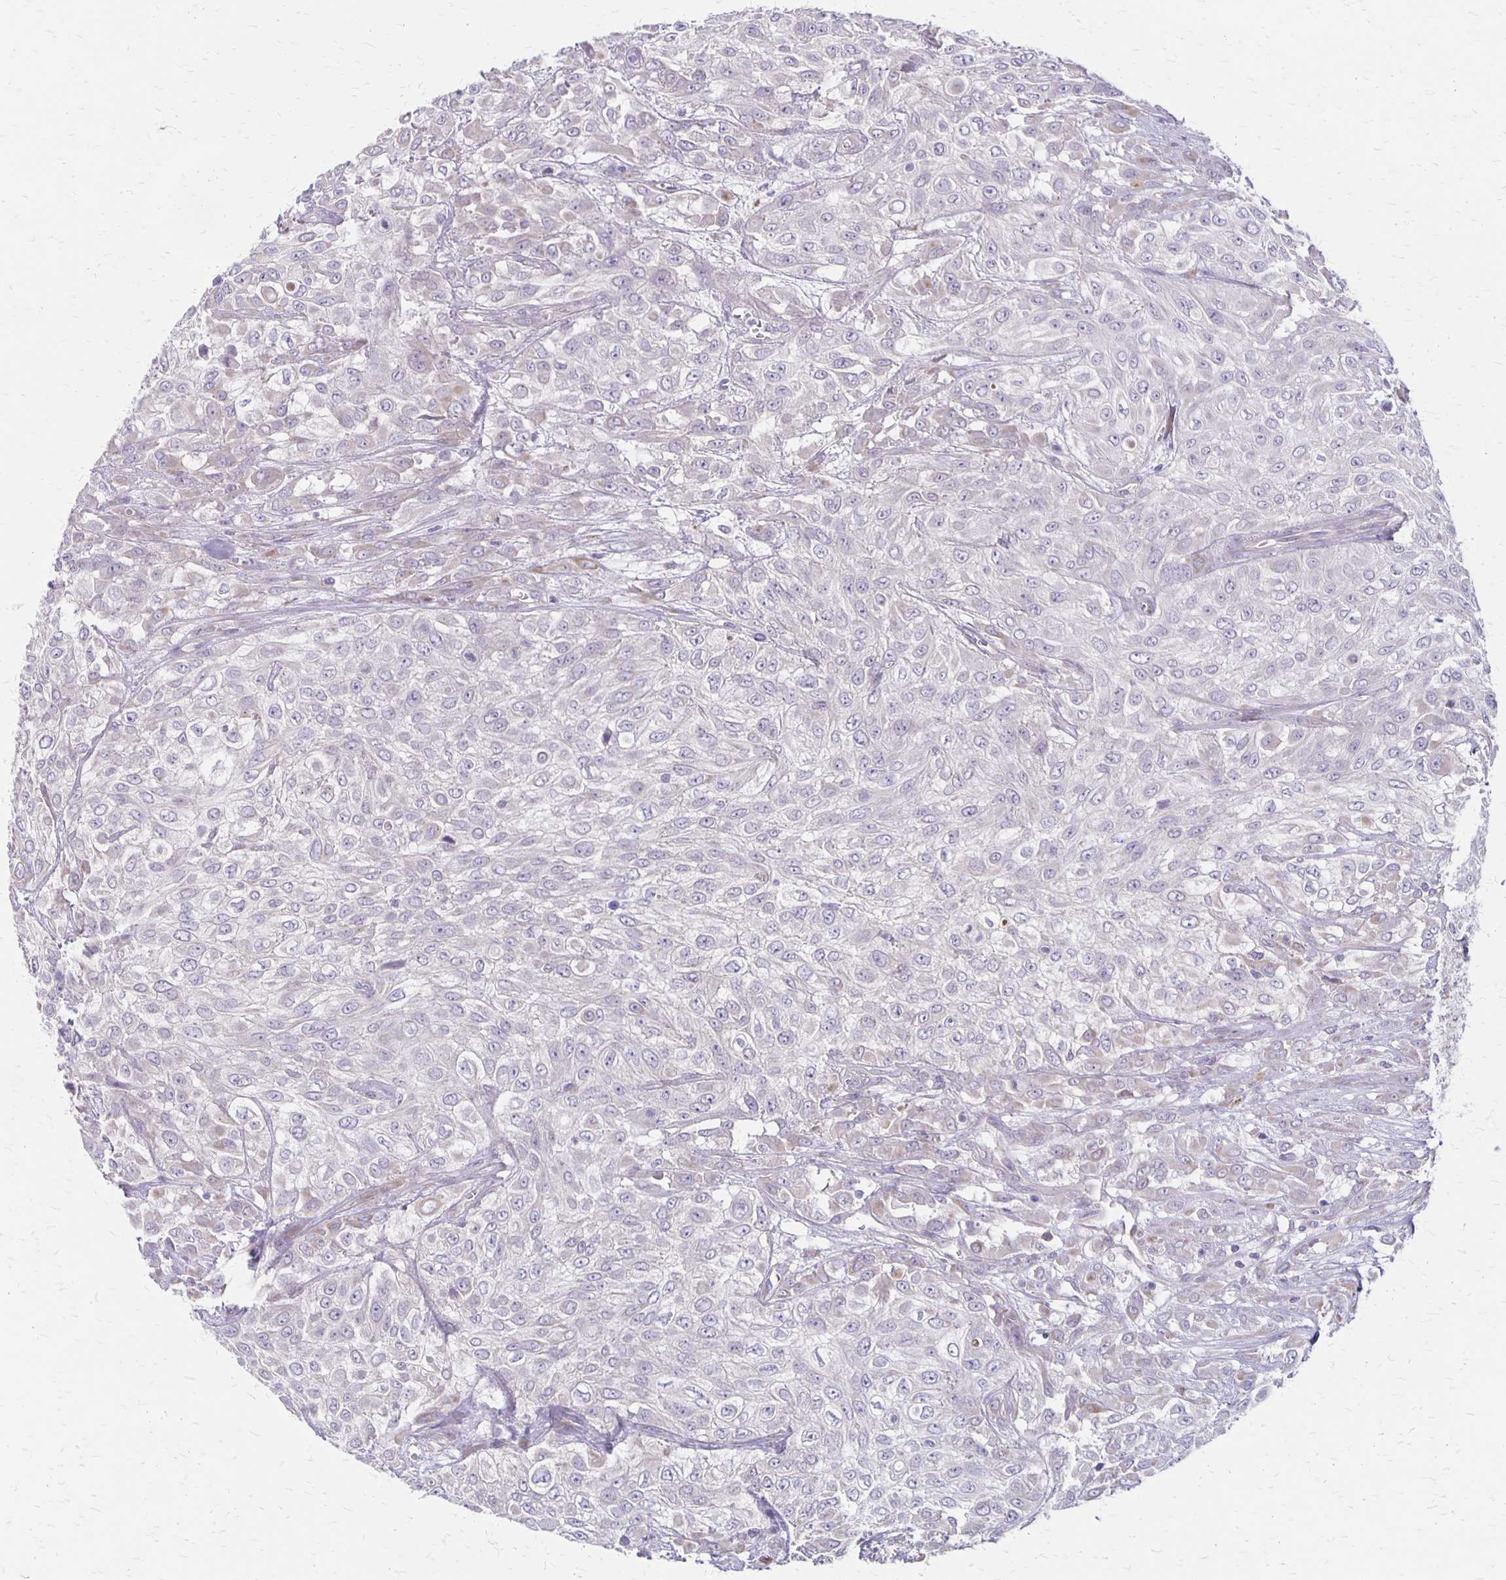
{"staining": {"intensity": "negative", "quantity": "none", "location": "none"}, "tissue": "urothelial cancer", "cell_type": "Tumor cells", "image_type": "cancer", "snomed": [{"axis": "morphology", "description": "Urothelial carcinoma, High grade"}, {"axis": "topography", "description": "Urinary bladder"}], "caption": "Immunohistochemical staining of human urothelial cancer exhibits no significant positivity in tumor cells. (Brightfield microscopy of DAB (3,3'-diaminobenzidine) IHC at high magnification).", "gene": "HOMER1", "patient": {"sex": "male", "age": 57}}